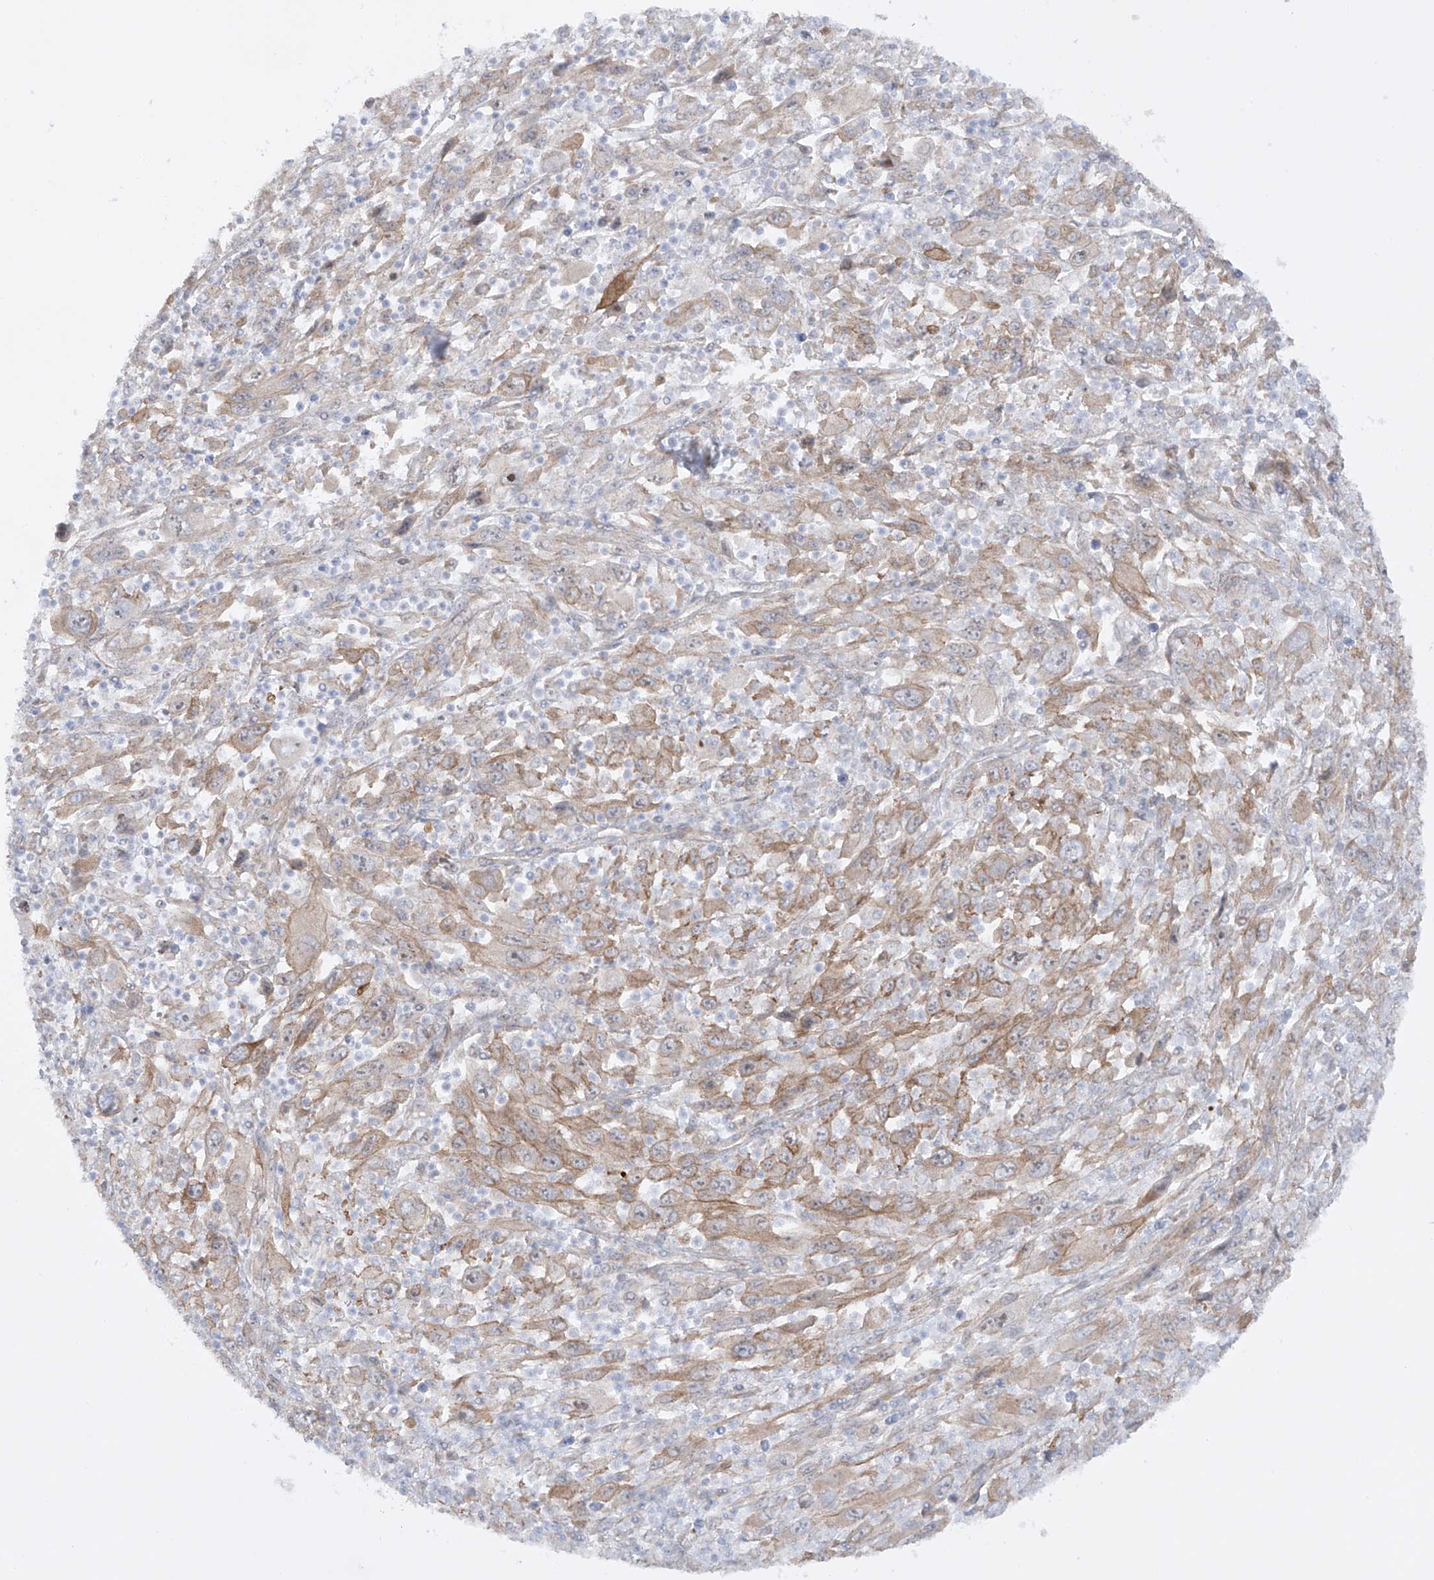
{"staining": {"intensity": "weak", "quantity": "25%-75%", "location": "cytoplasmic/membranous"}, "tissue": "melanoma", "cell_type": "Tumor cells", "image_type": "cancer", "snomed": [{"axis": "morphology", "description": "Malignant melanoma, Metastatic site"}, {"axis": "topography", "description": "Skin"}], "caption": "Protein analysis of melanoma tissue displays weak cytoplasmic/membranous staining in about 25%-75% of tumor cells.", "gene": "ZNF490", "patient": {"sex": "female", "age": 56}}